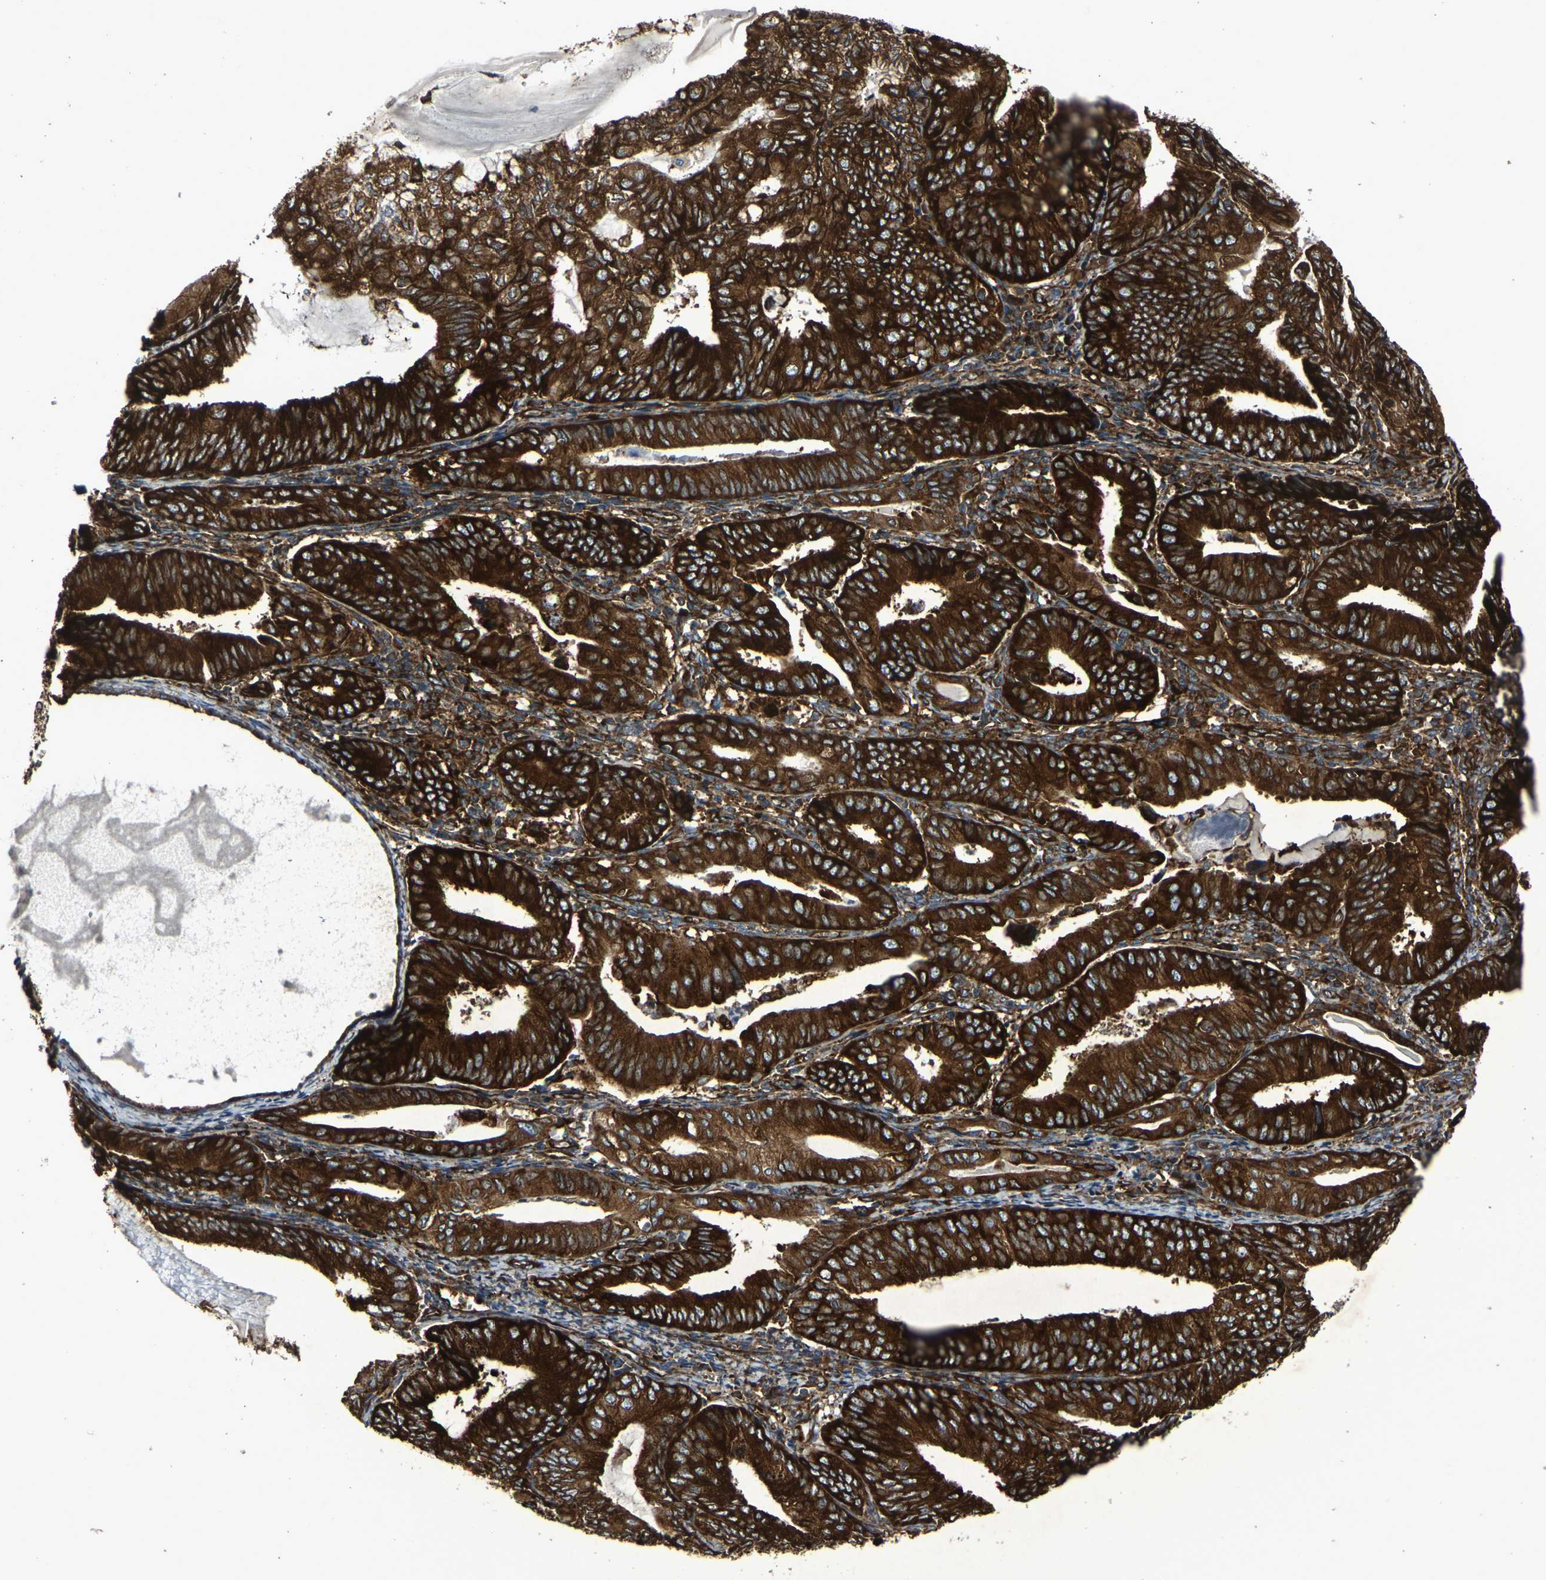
{"staining": {"intensity": "strong", "quantity": ">75%", "location": "cytoplasmic/membranous"}, "tissue": "endometrial cancer", "cell_type": "Tumor cells", "image_type": "cancer", "snomed": [{"axis": "morphology", "description": "Adenocarcinoma, NOS"}, {"axis": "topography", "description": "Endometrium"}], "caption": "A micrograph of human endometrial cancer stained for a protein reveals strong cytoplasmic/membranous brown staining in tumor cells. (Stains: DAB (3,3'-diaminobenzidine) in brown, nuclei in blue, Microscopy: brightfield microscopy at high magnification).", "gene": "MARCHF2", "patient": {"sex": "female", "age": 81}}